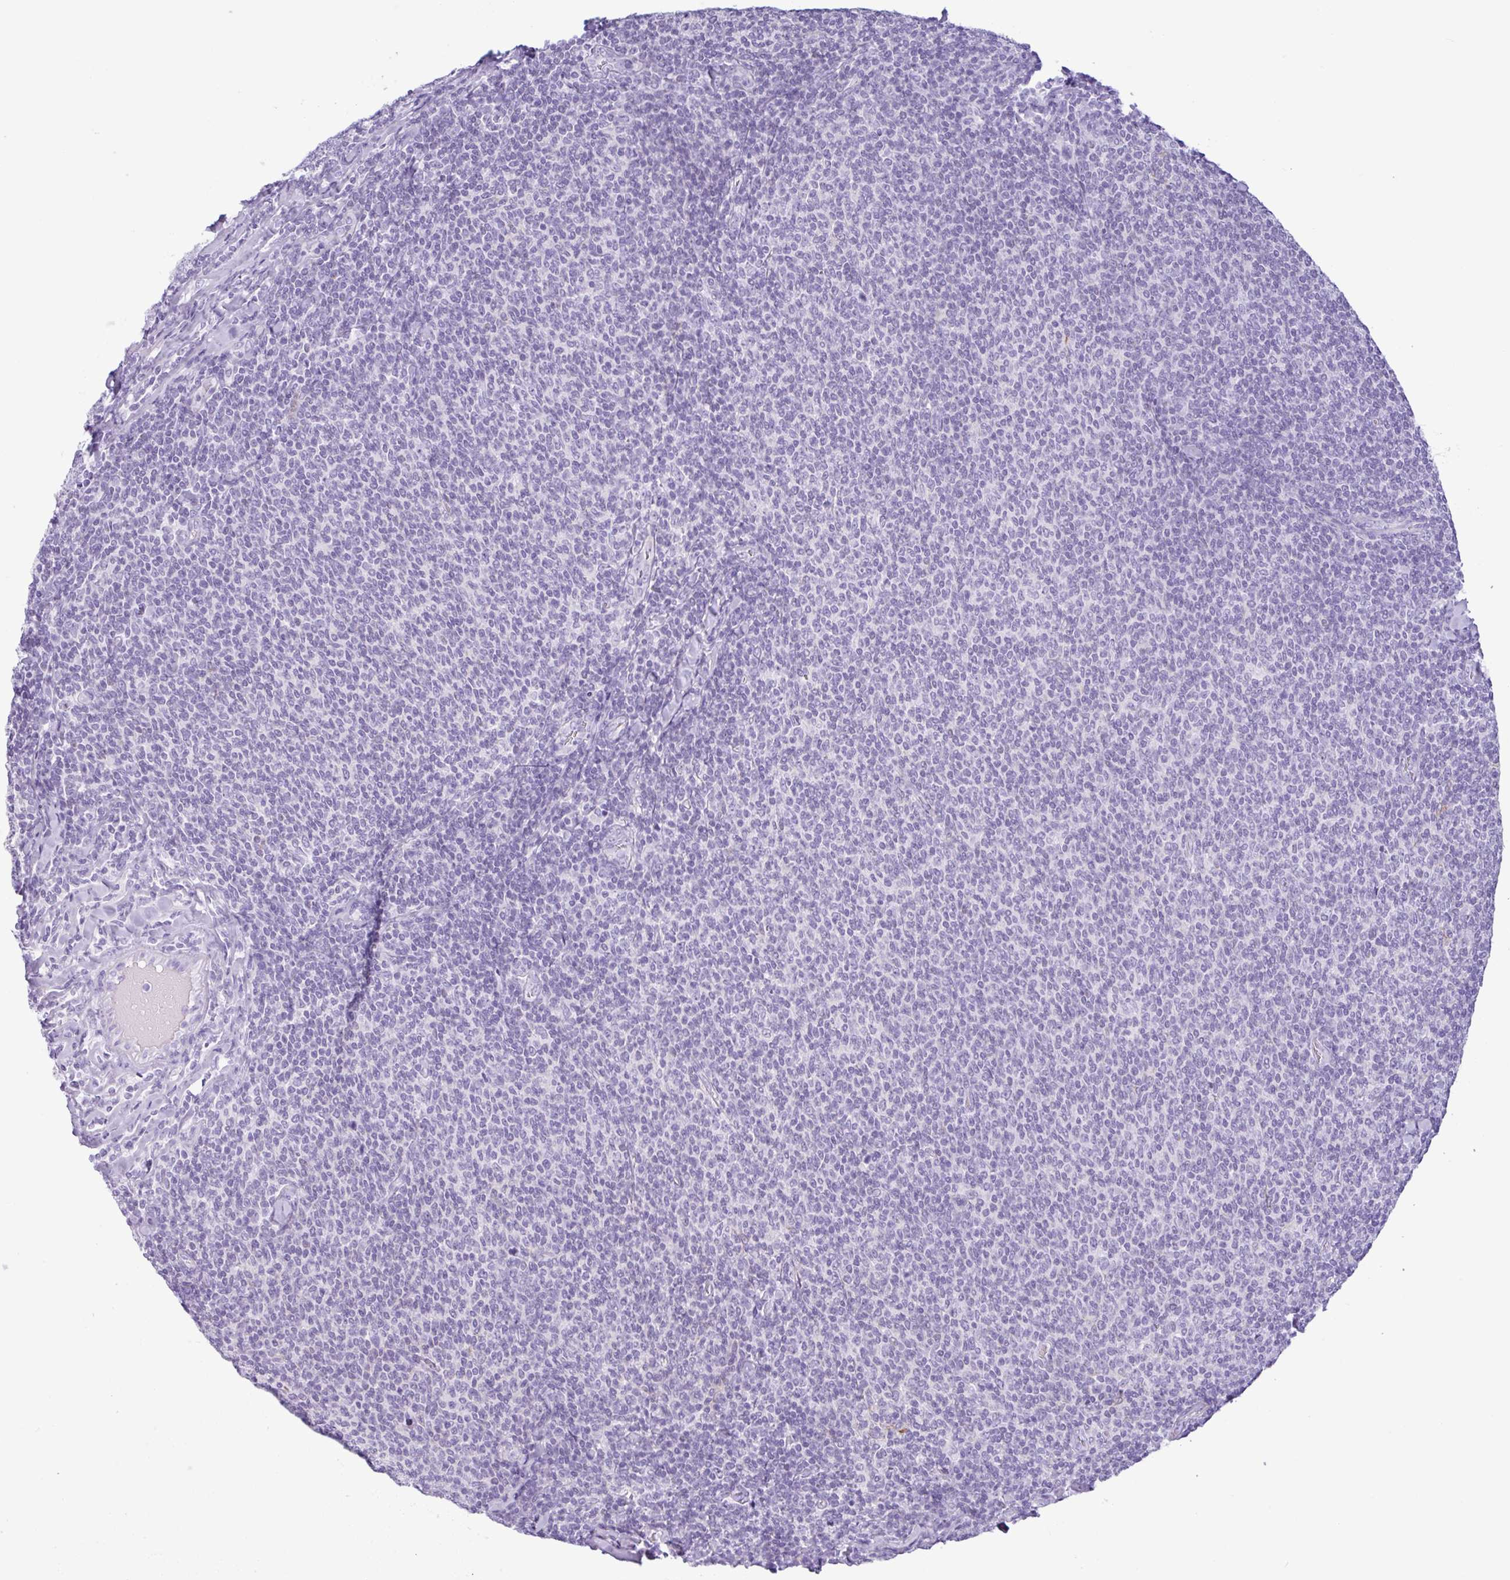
{"staining": {"intensity": "negative", "quantity": "none", "location": "none"}, "tissue": "lymphoma", "cell_type": "Tumor cells", "image_type": "cancer", "snomed": [{"axis": "morphology", "description": "Malignant lymphoma, non-Hodgkin's type, Low grade"}, {"axis": "topography", "description": "Lymph node"}], "caption": "This is an immunohistochemistry photomicrograph of human lymphoma. There is no positivity in tumor cells.", "gene": "CTSE", "patient": {"sex": "male", "age": 52}}